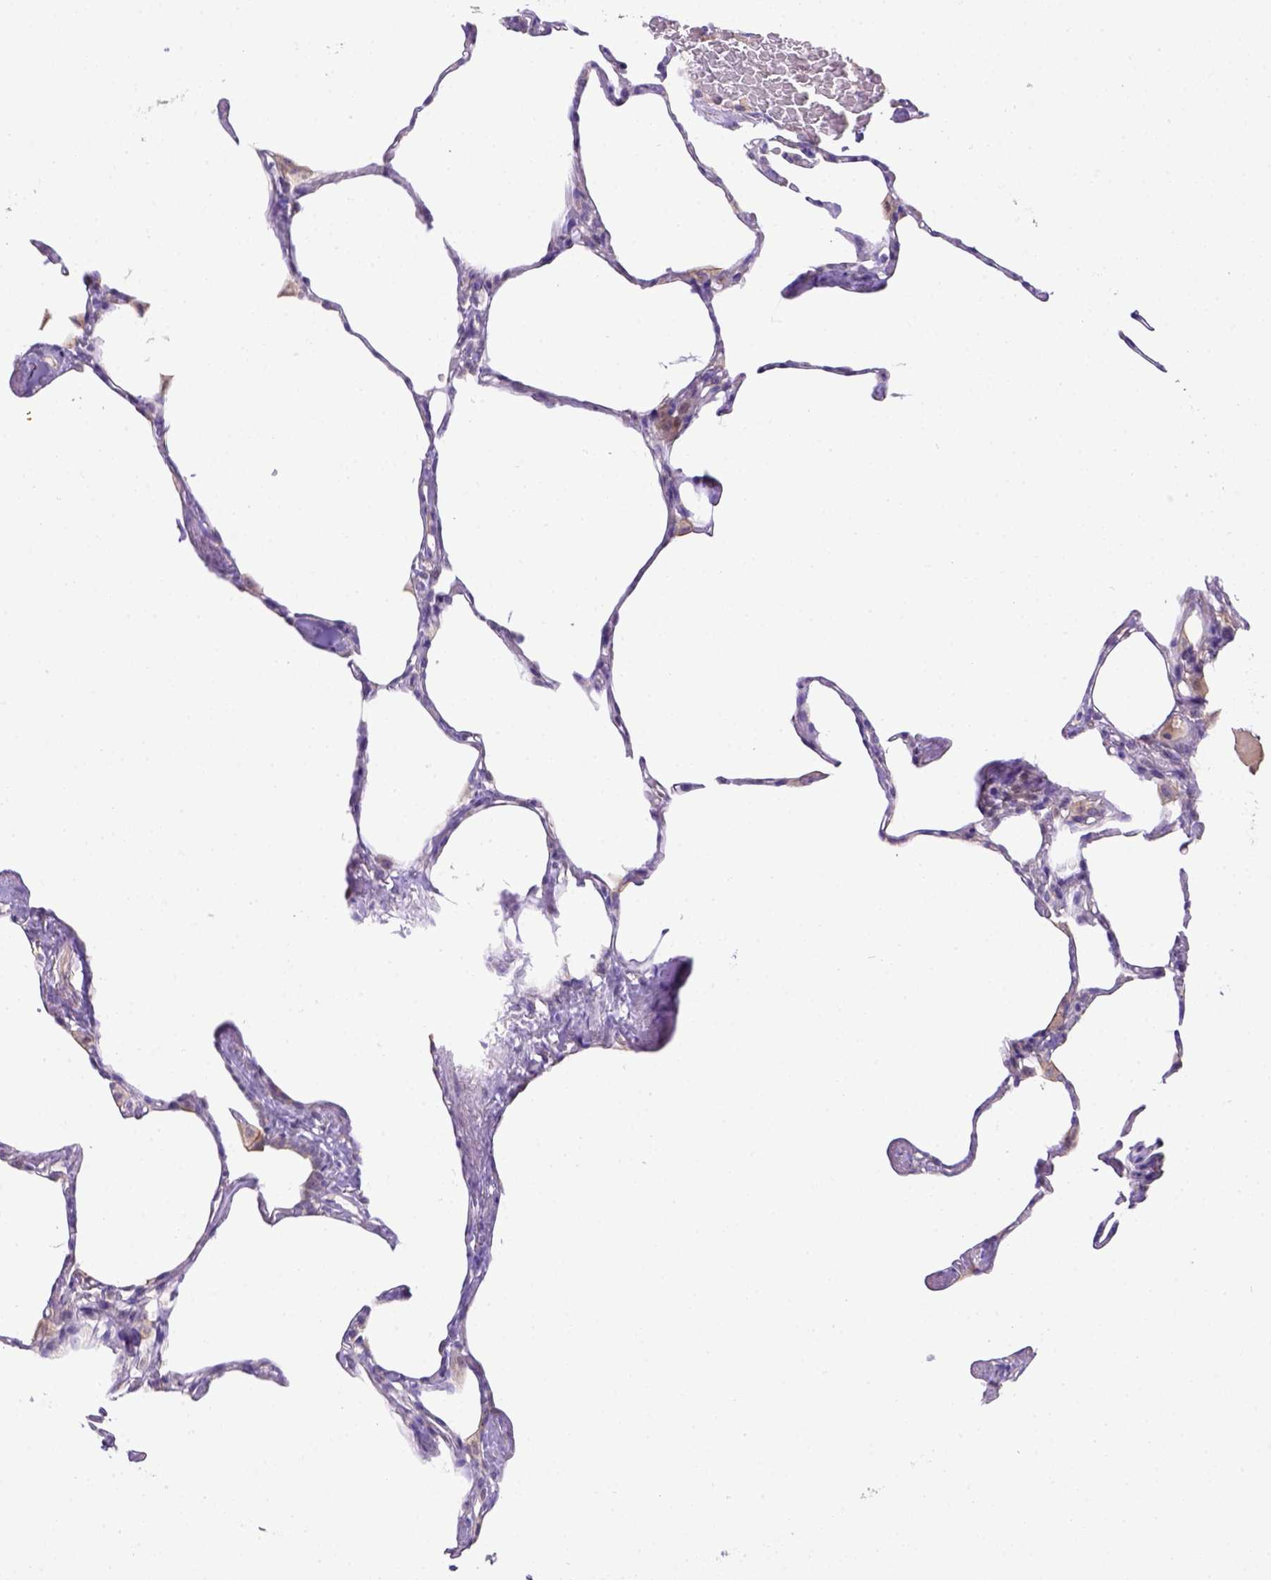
{"staining": {"intensity": "negative", "quantity": "none", "location": "none"}, "tissue": "lung", "cell_type": "Alveolar cells", "image_type": "normal", "snomed": [{"axis": "morphology", "description": "Normal tissue, NOS"}, {"axis": "topography", "description": "Lung"}], "caption": "This histopathology image is of unremarkable lung stained with immunohistochemistry to label a protein in brown with the nuclei are counter-stained blue. There is no staining in alveolar cells.", "gene": "CD40", "patient": {"sex": "male", "age": 65}}